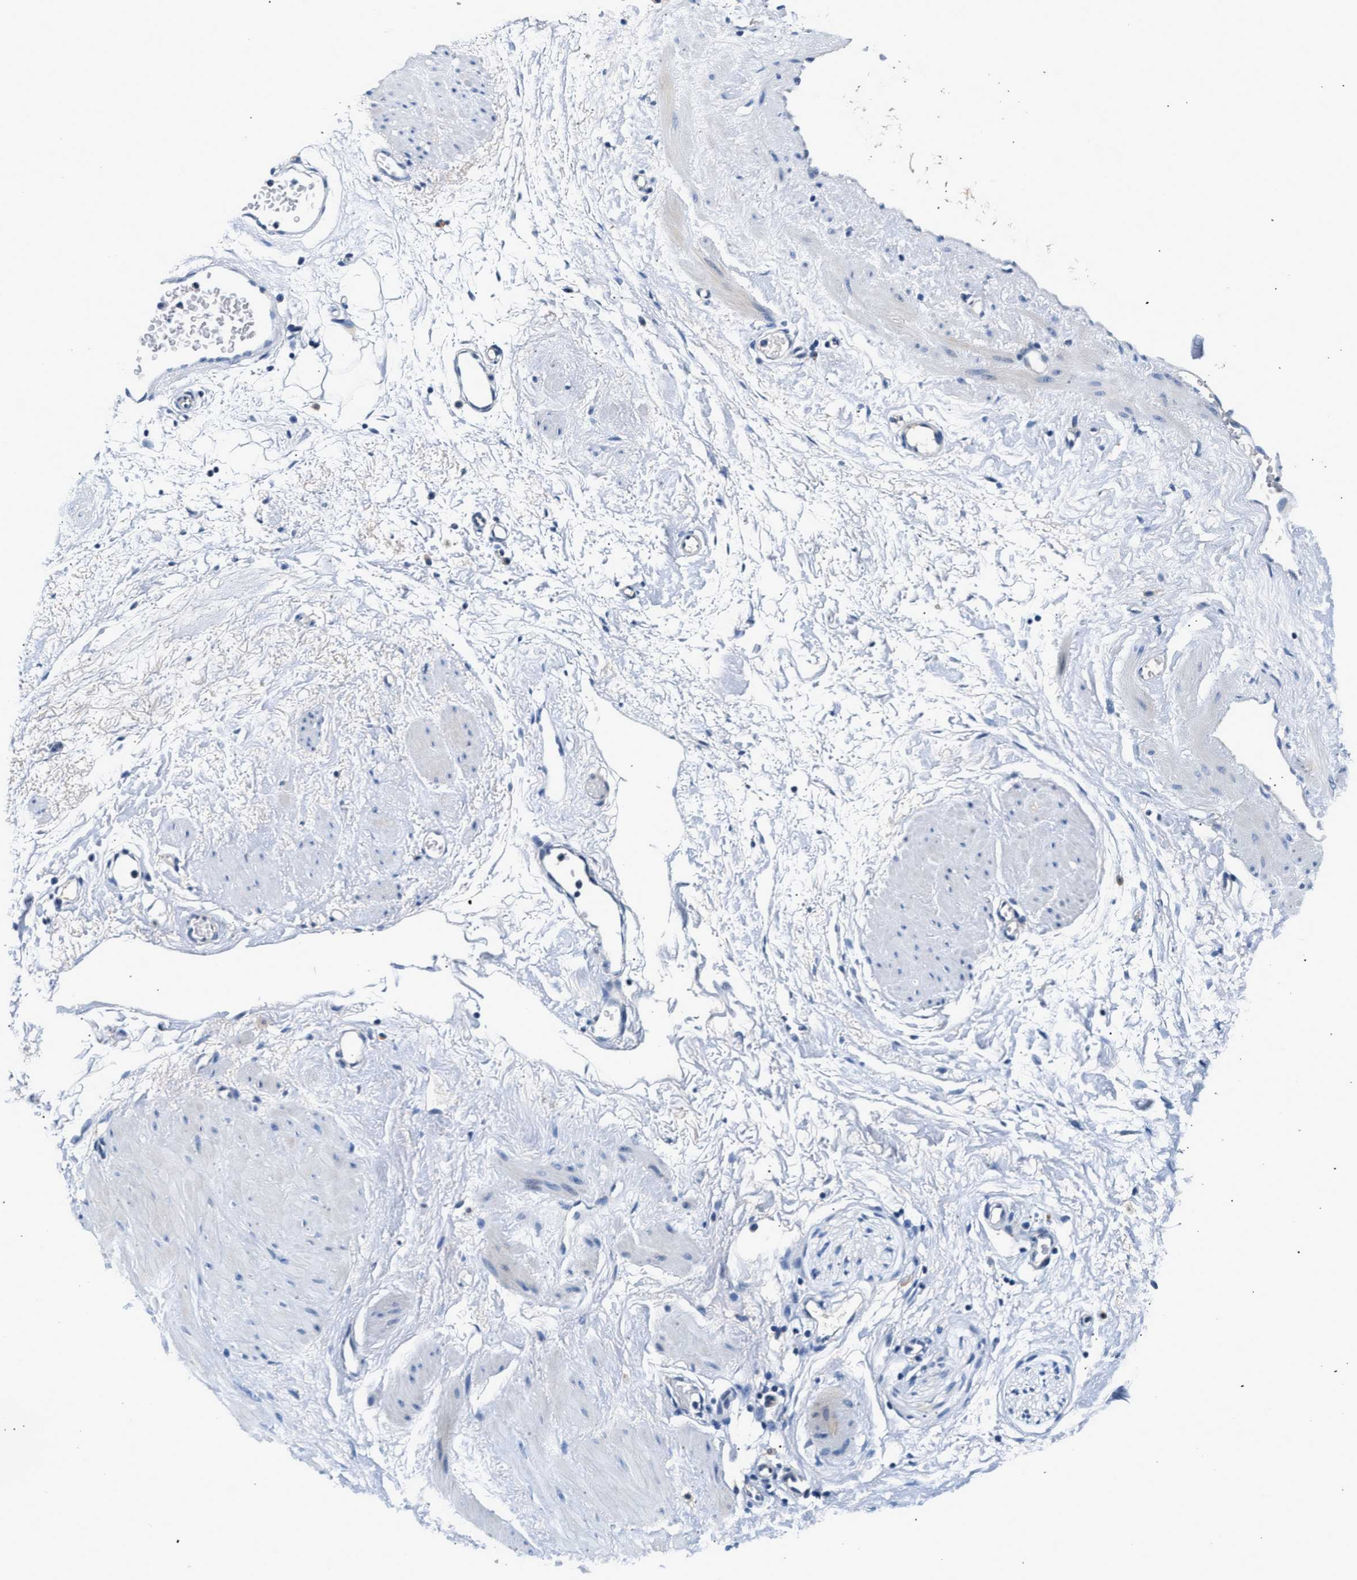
{"staining": {"intensity": "negative", "quantity": "none", "location": "none"}, "tissue": "adipose tissue", "cell_type": "Adipocytes", "image_type": "normal", "snomed": [{"axis": "morphology", "description": "Normal tissue, NOS"}, {"axis": "topography", "description": "Soft tissue"}], "caption": "A high-resolution image shows IHC staining of unremarkable adipose tissue, which shows no significant staining in adipocytes.", "gene": "MED22", "patient": {"sex": "male", "age": 72}}